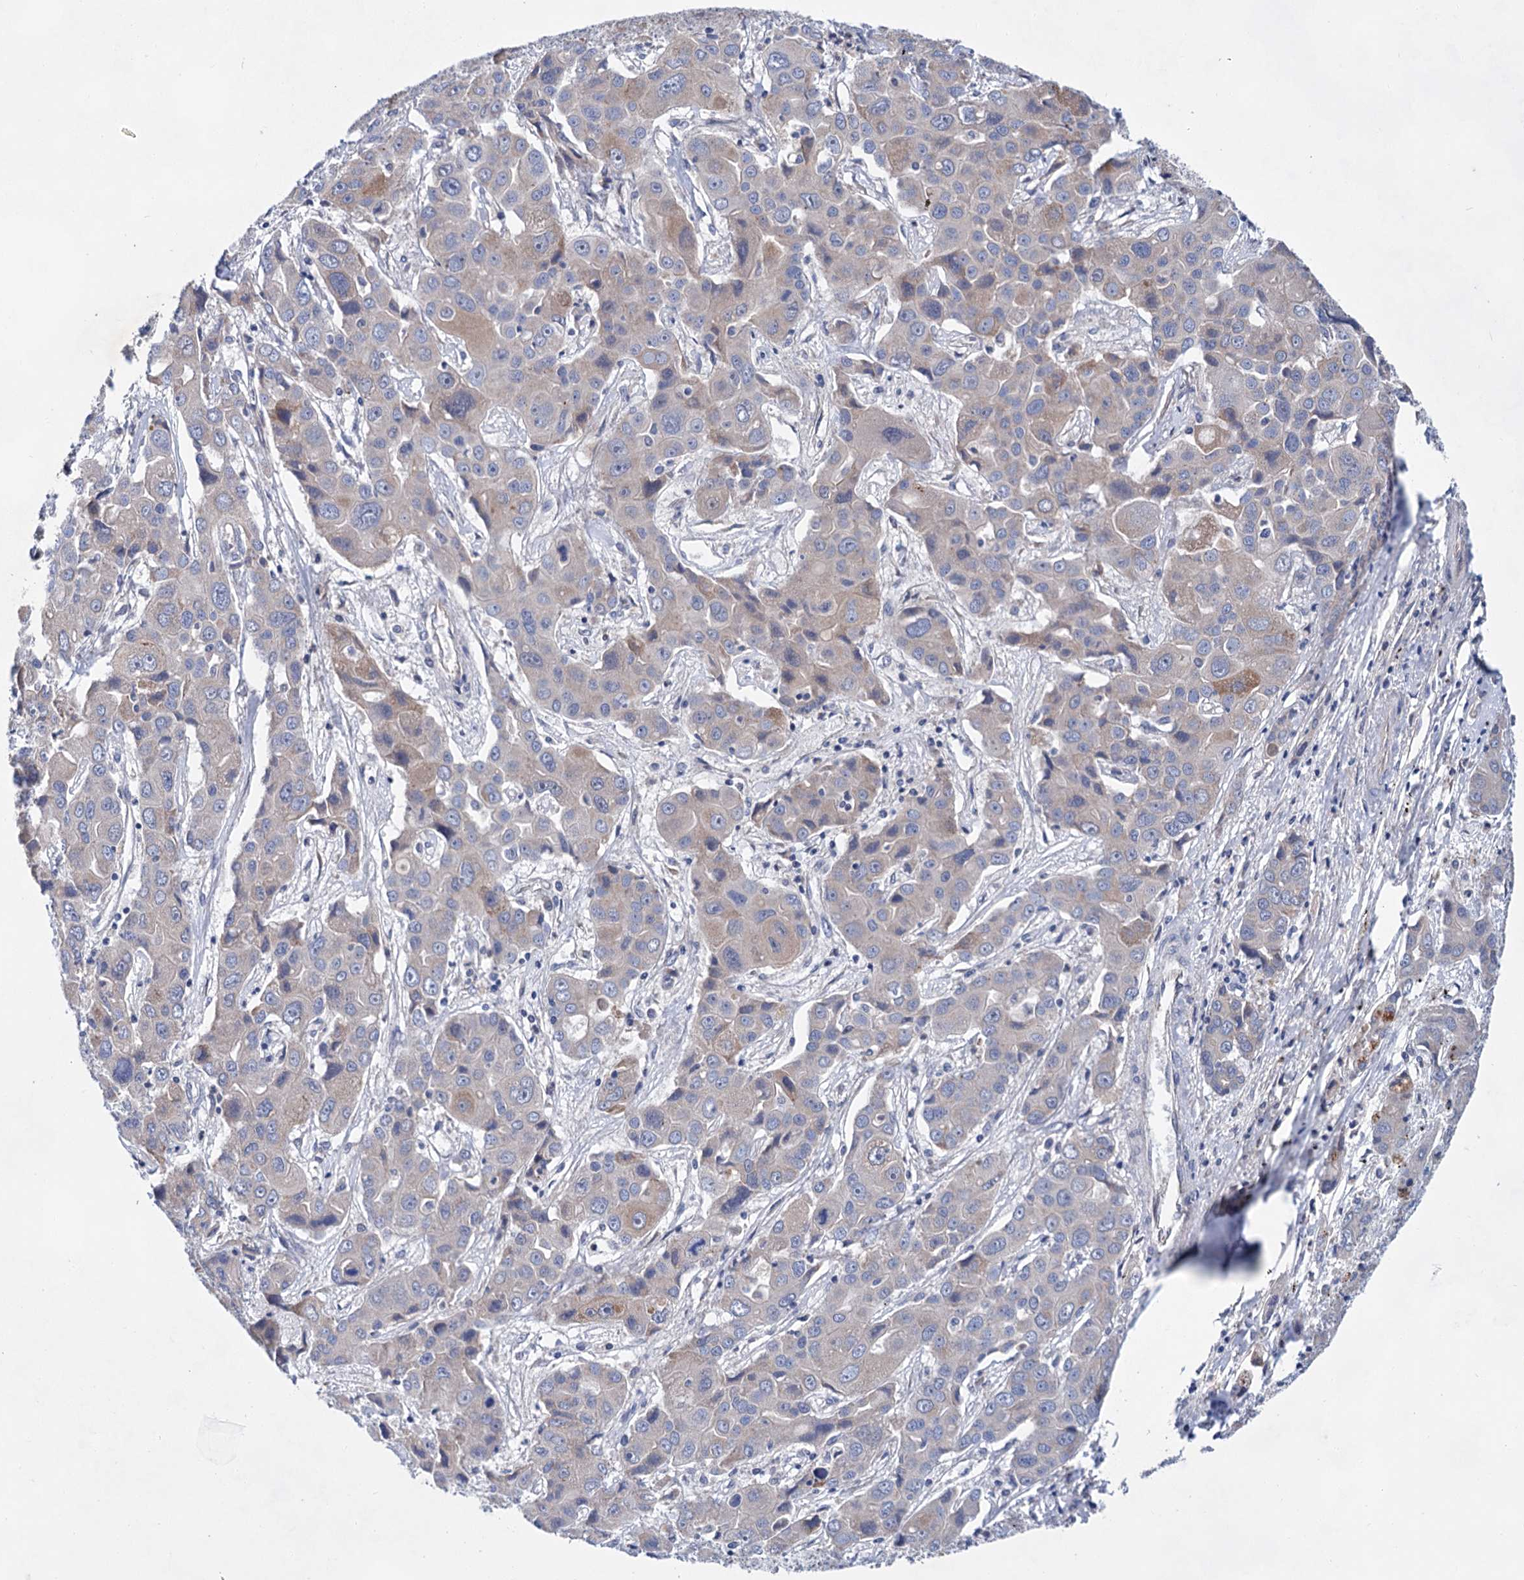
{"staining": {"intensity": "negative", "quantity": "none", "location": "none"}, "tissue": "liver cancer", "cell_type": "Tumor cells", "image_type": "cancer", "snomed": [{"axis": "morphology", "description": "Cholangiocarcinoma"}, {"axis": "topography", "description": "Liver"}], "caption": "Immunohistochemical staining of liver cholangiocarcinoma exhibits no significant expression in tumor cells.", "gene": "MORN3", "patient": {"sex": "male", "age": 67}}